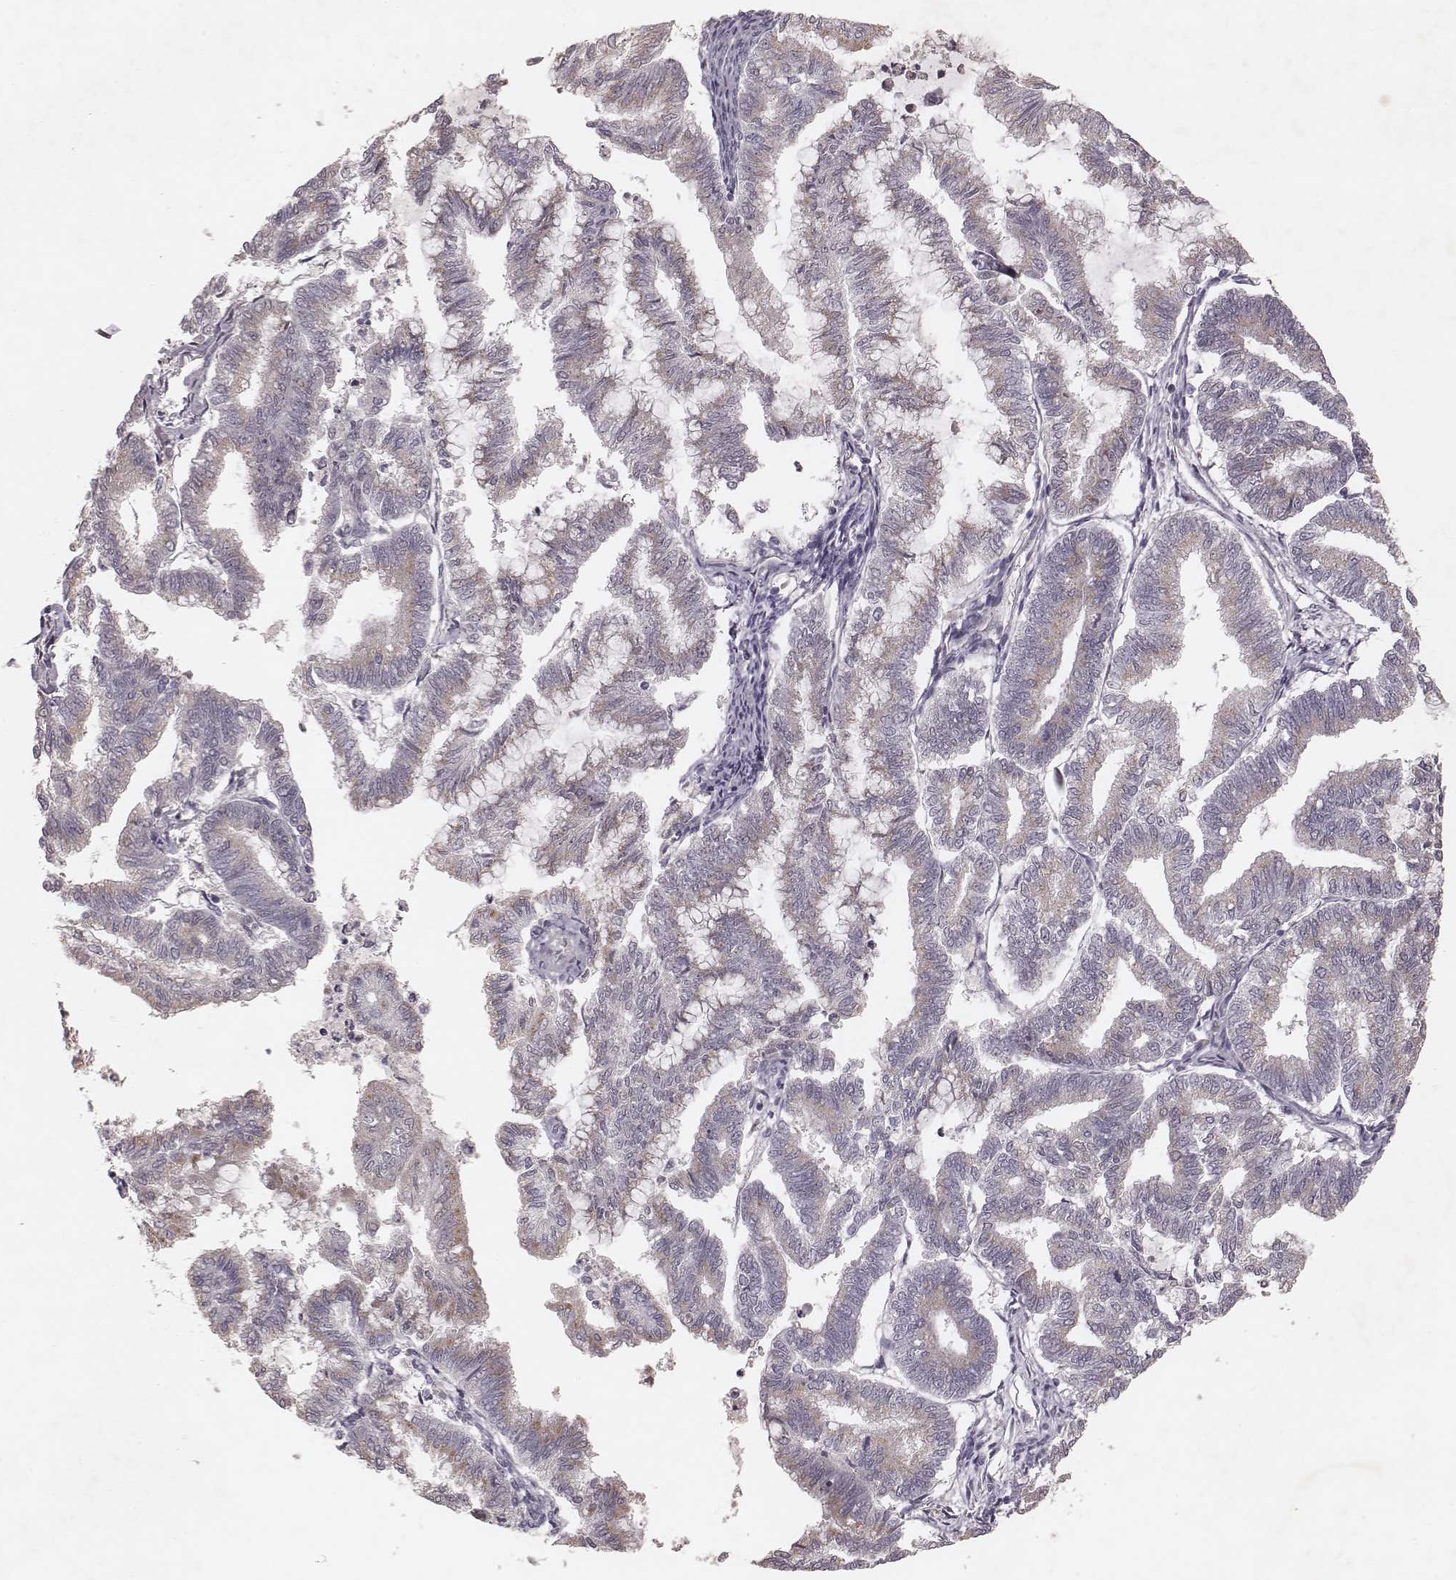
{"staining": {"intensity": "negative", "quantity": "none", "location": "none"}, "tissue": "endometrial cancer", "cell_type": "Tumor cells", "image_type": "cancer", "snomed": [{"axis": "morphology", "description": "Adenocarcinoma, NOS"}, {"axis": "topography", "description": "Endometrium"}], "caption": "Tumor cells show no significant staining in adenocarcinoma (endometrial).", "gene": "FAM13B", "patient": {"sex": "female", "age": 79}}